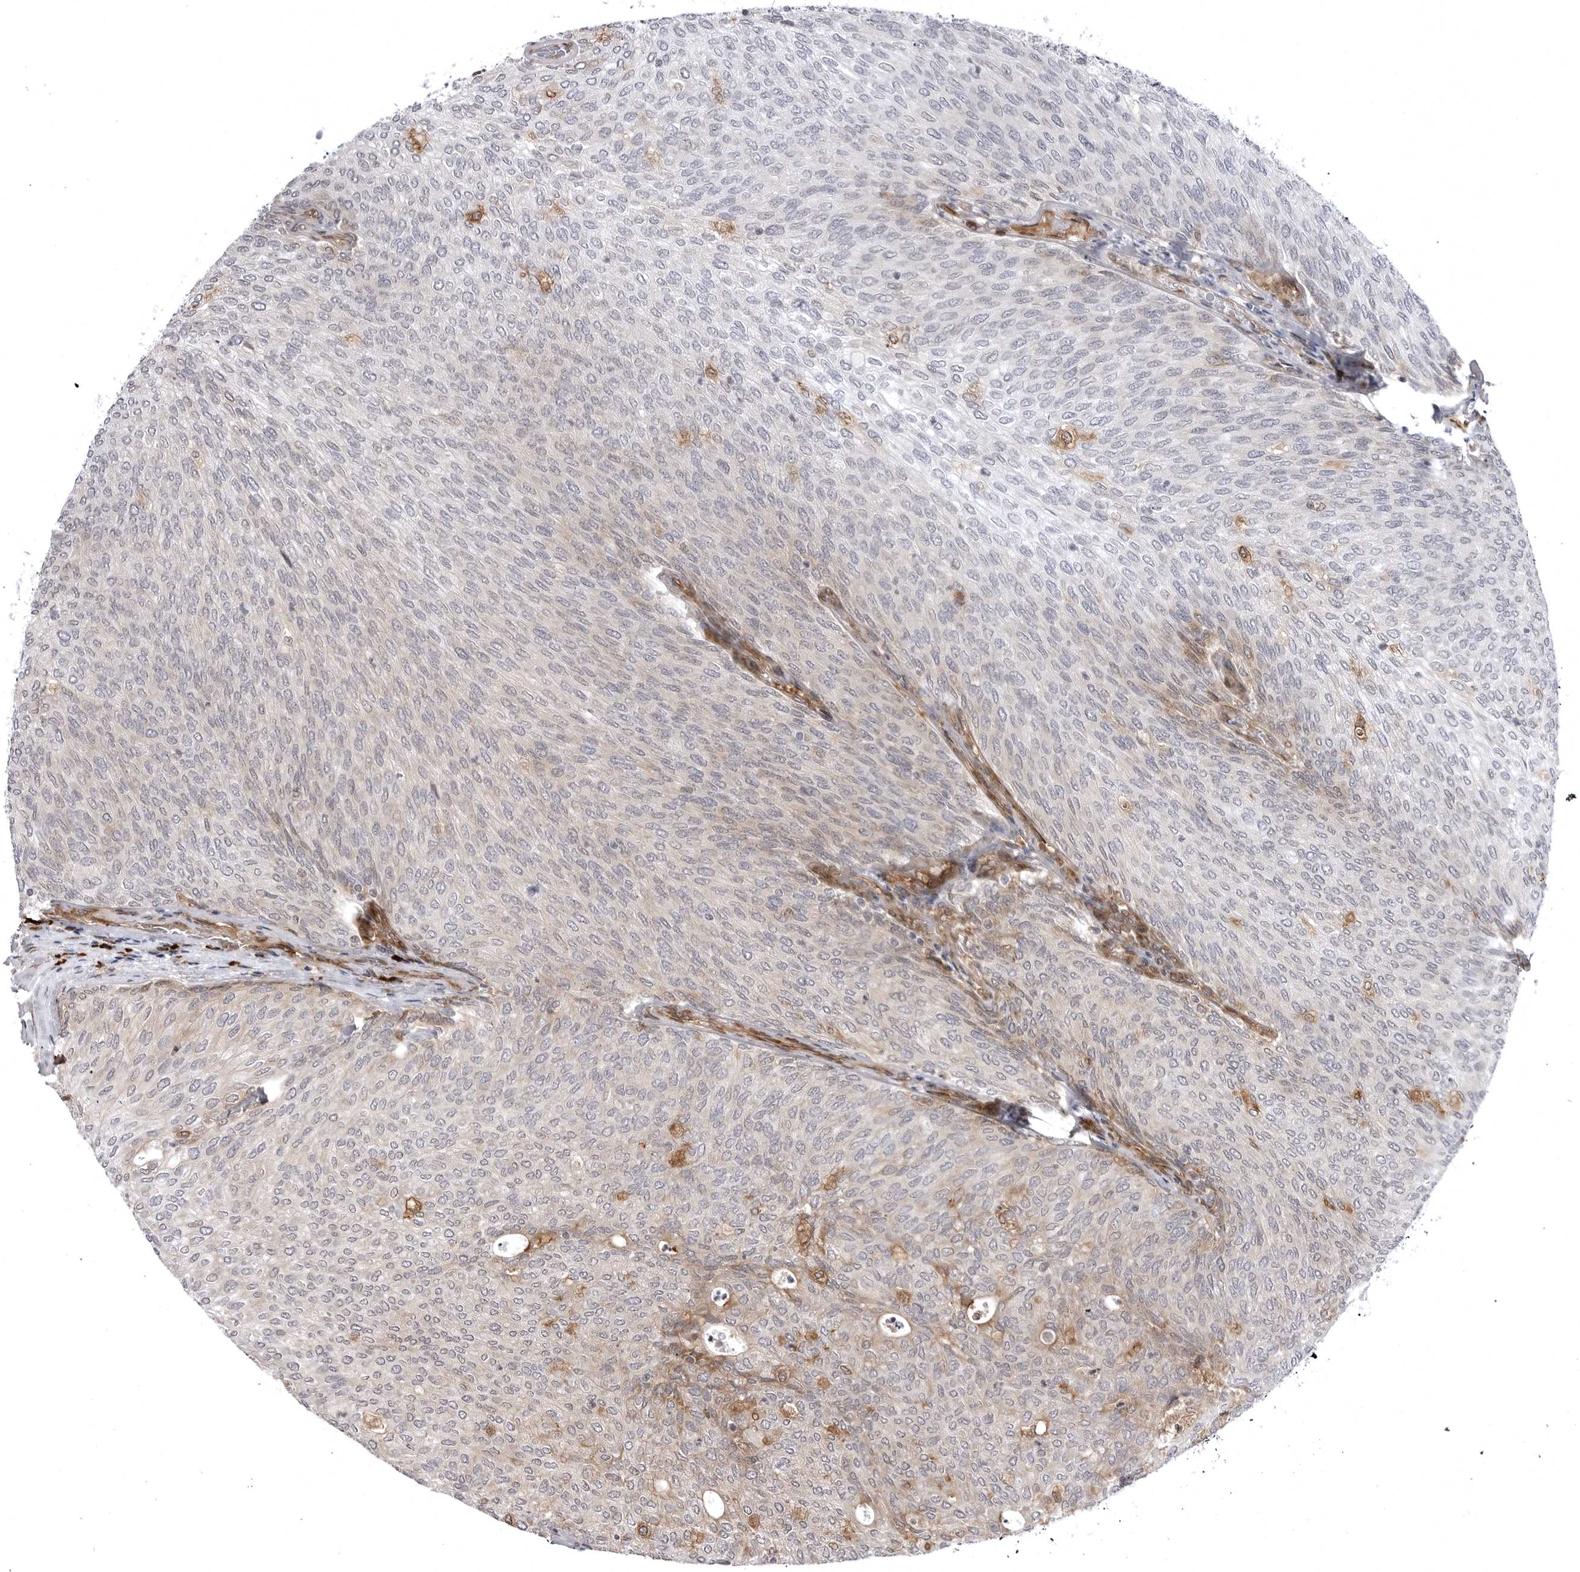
{"staining": {"intensity": "weak", "quantity": "25%-75%", "location": "cytoplasmic/membranous"}, "tissue": "urothelial cancer", "cell_type": "Tumor cells", "image_type": "cancer", "snomed": [{"axis": "morphology", "description": "Urothelial carcinoma, Low grade"}, {"axis": "topography", "description": "Urinary bladder"}], "caption": "IHC of urothelial cancer reveals low levels of weak cytoplasmic/membranous positivity in about 25%-75% of tumor cells.", "gene": "ARL5A", "patient": {"sex": "female", "age": 79}}